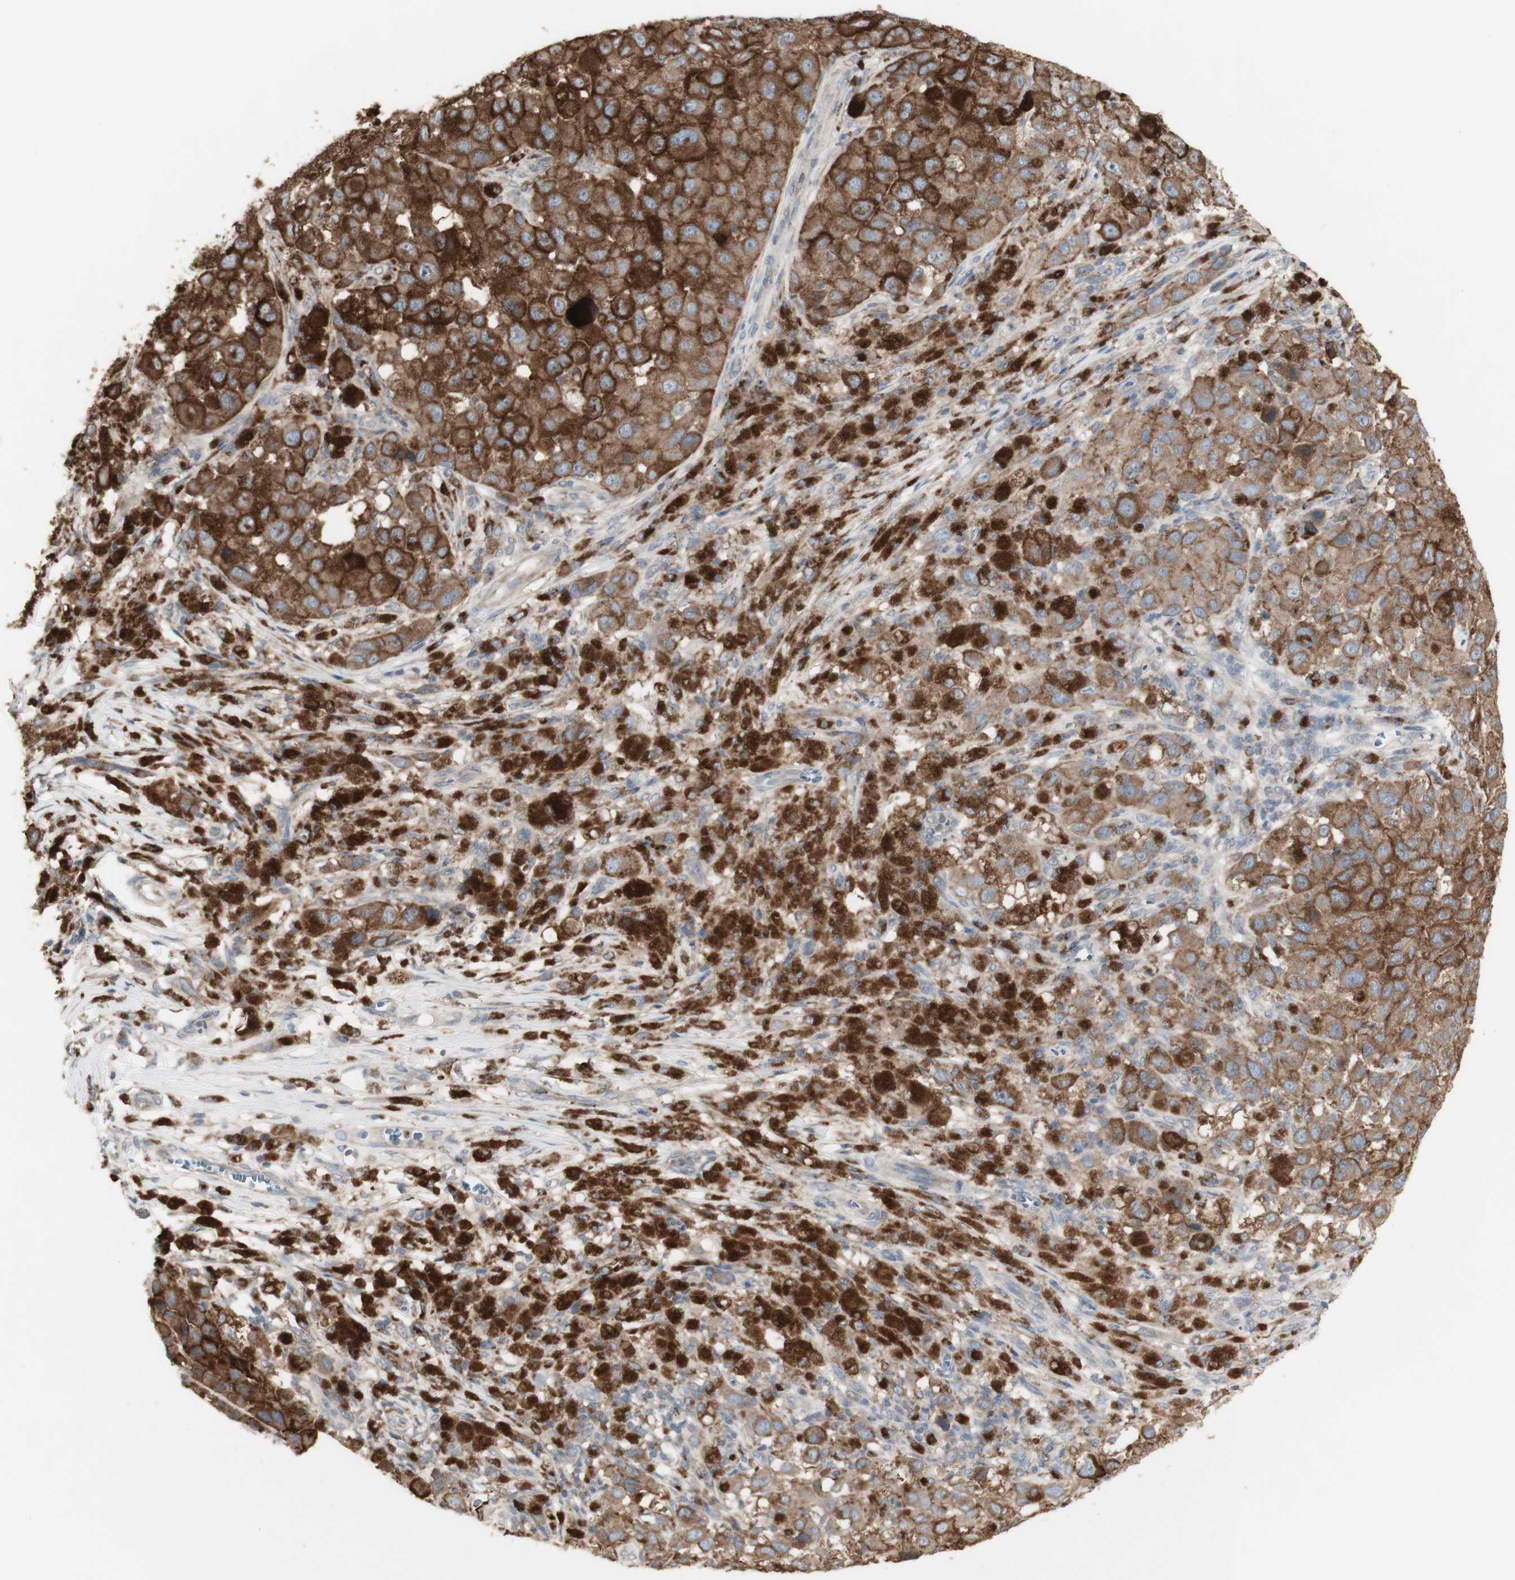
{"staining": {"intensity": "strong", "quantity": ">75%", "location": "cytoplasmic/membranous"}, "tissue": "melanoma", "cell_type": "Tumor cells", "image_type": "cancer", "snomed": [{"axis": "morphology", "description": "Malignant melanoma, NOS"}, {"axis": "topography", "description": "Skin"}], "caption": "Brown immunohistochemical staining in human malignant melanoma displays strong cytoplasmic/membranous positivity in approximately >75% of tumor cells.", "gene": "ATP6V1E1", "patient": {"sex": "male", "age": 96}}